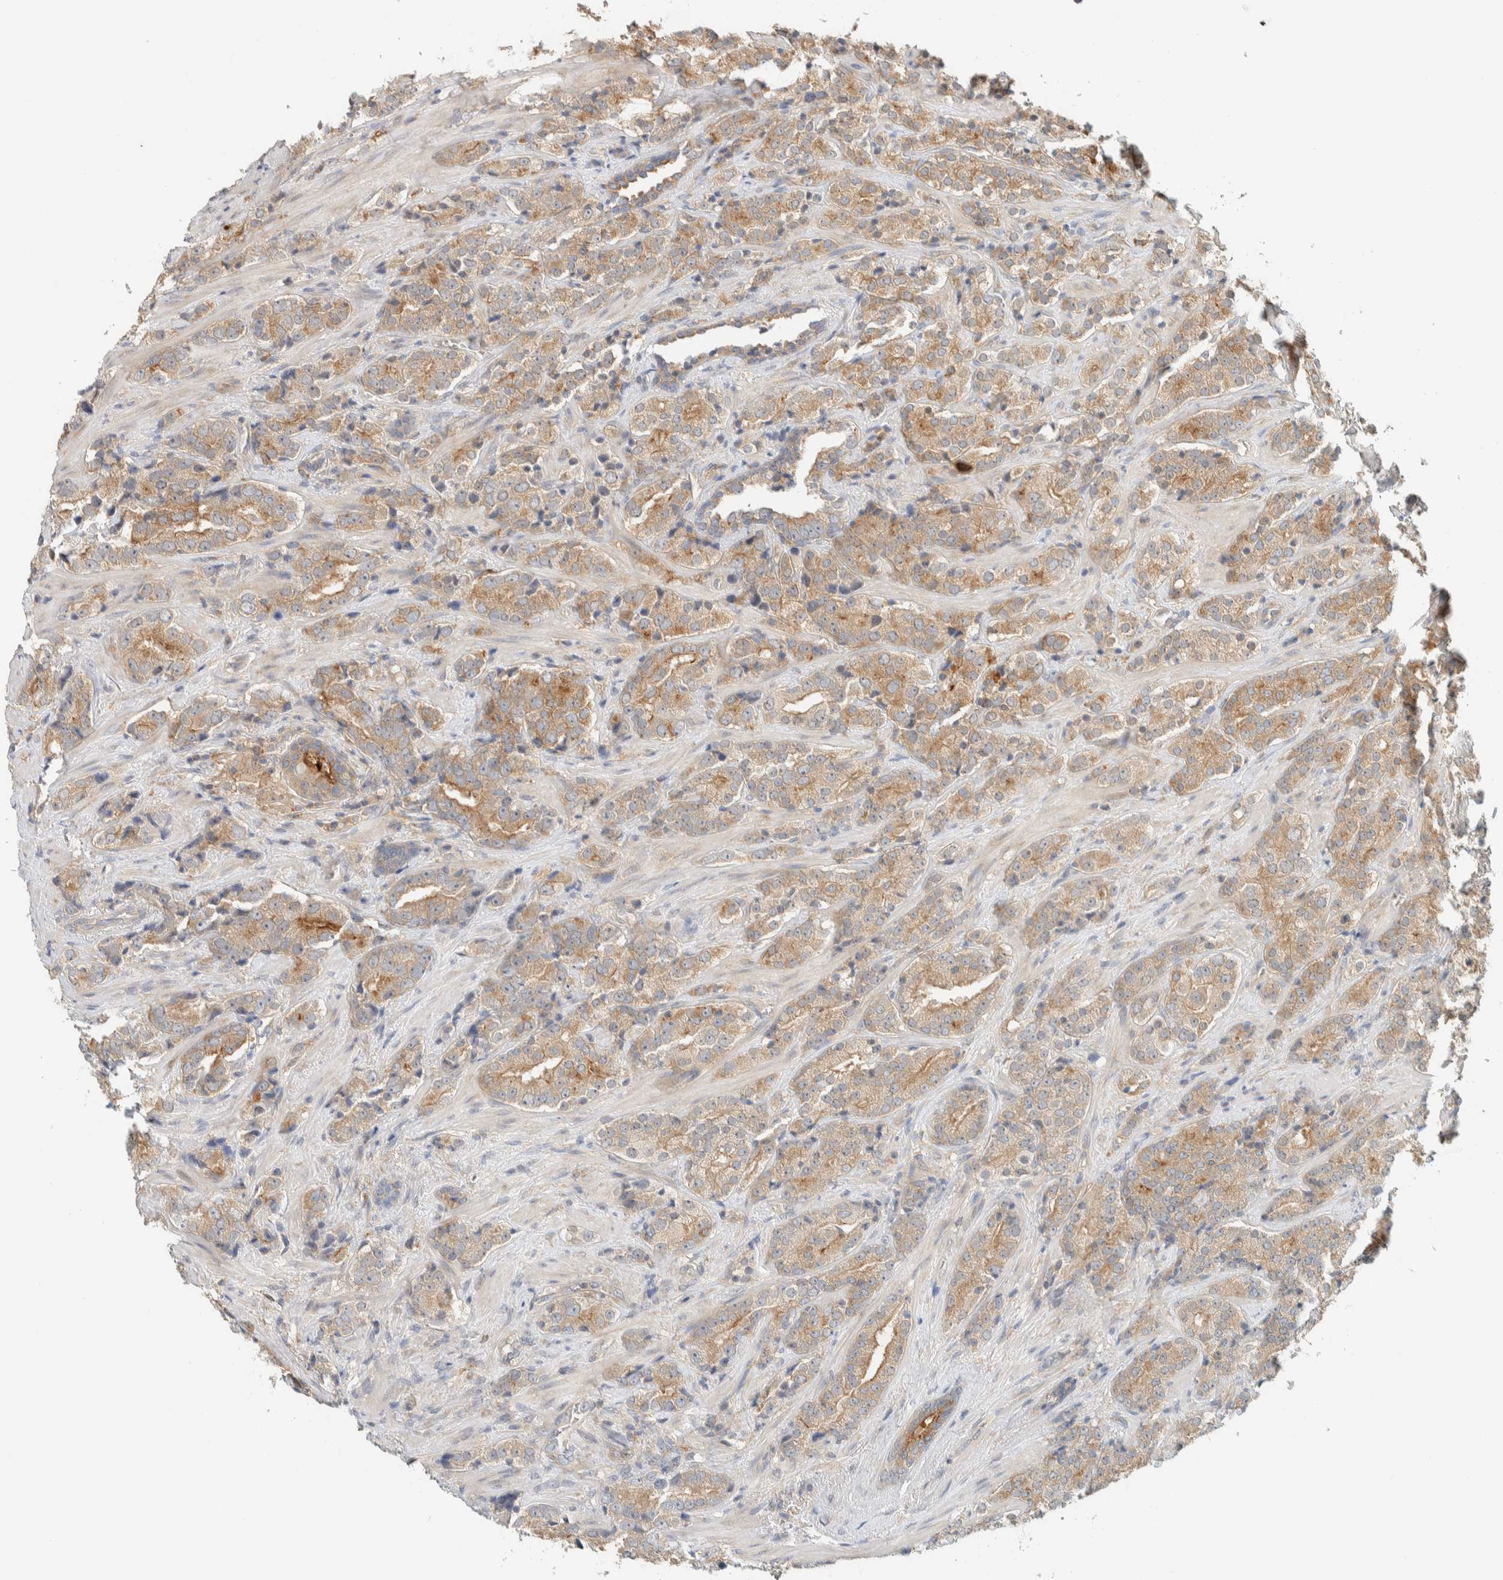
{"staining": {"intensity": "moderate", "quantity": ">75%", "location": "cytoplasmic/membranous"}, "tissue": "prostate cancer", "cell_type": "Tumor cells", "image_type": "cancer", "snomed": [{"axis": "morphology", "description": "Adenocarcinoma, High grade"}, {"axis": "topography", "description": "Prostate"}], "caption": "Prostate cancer (adenocarcinoma (high-grade)) was stained to show a protein in brown. There is medium levels of moderate cytoplasmic/membranous expression in approximately >75% of tumor cells.", "gene": "RAB11FIP1", "patient": {"sex": "male", "age": 71}}